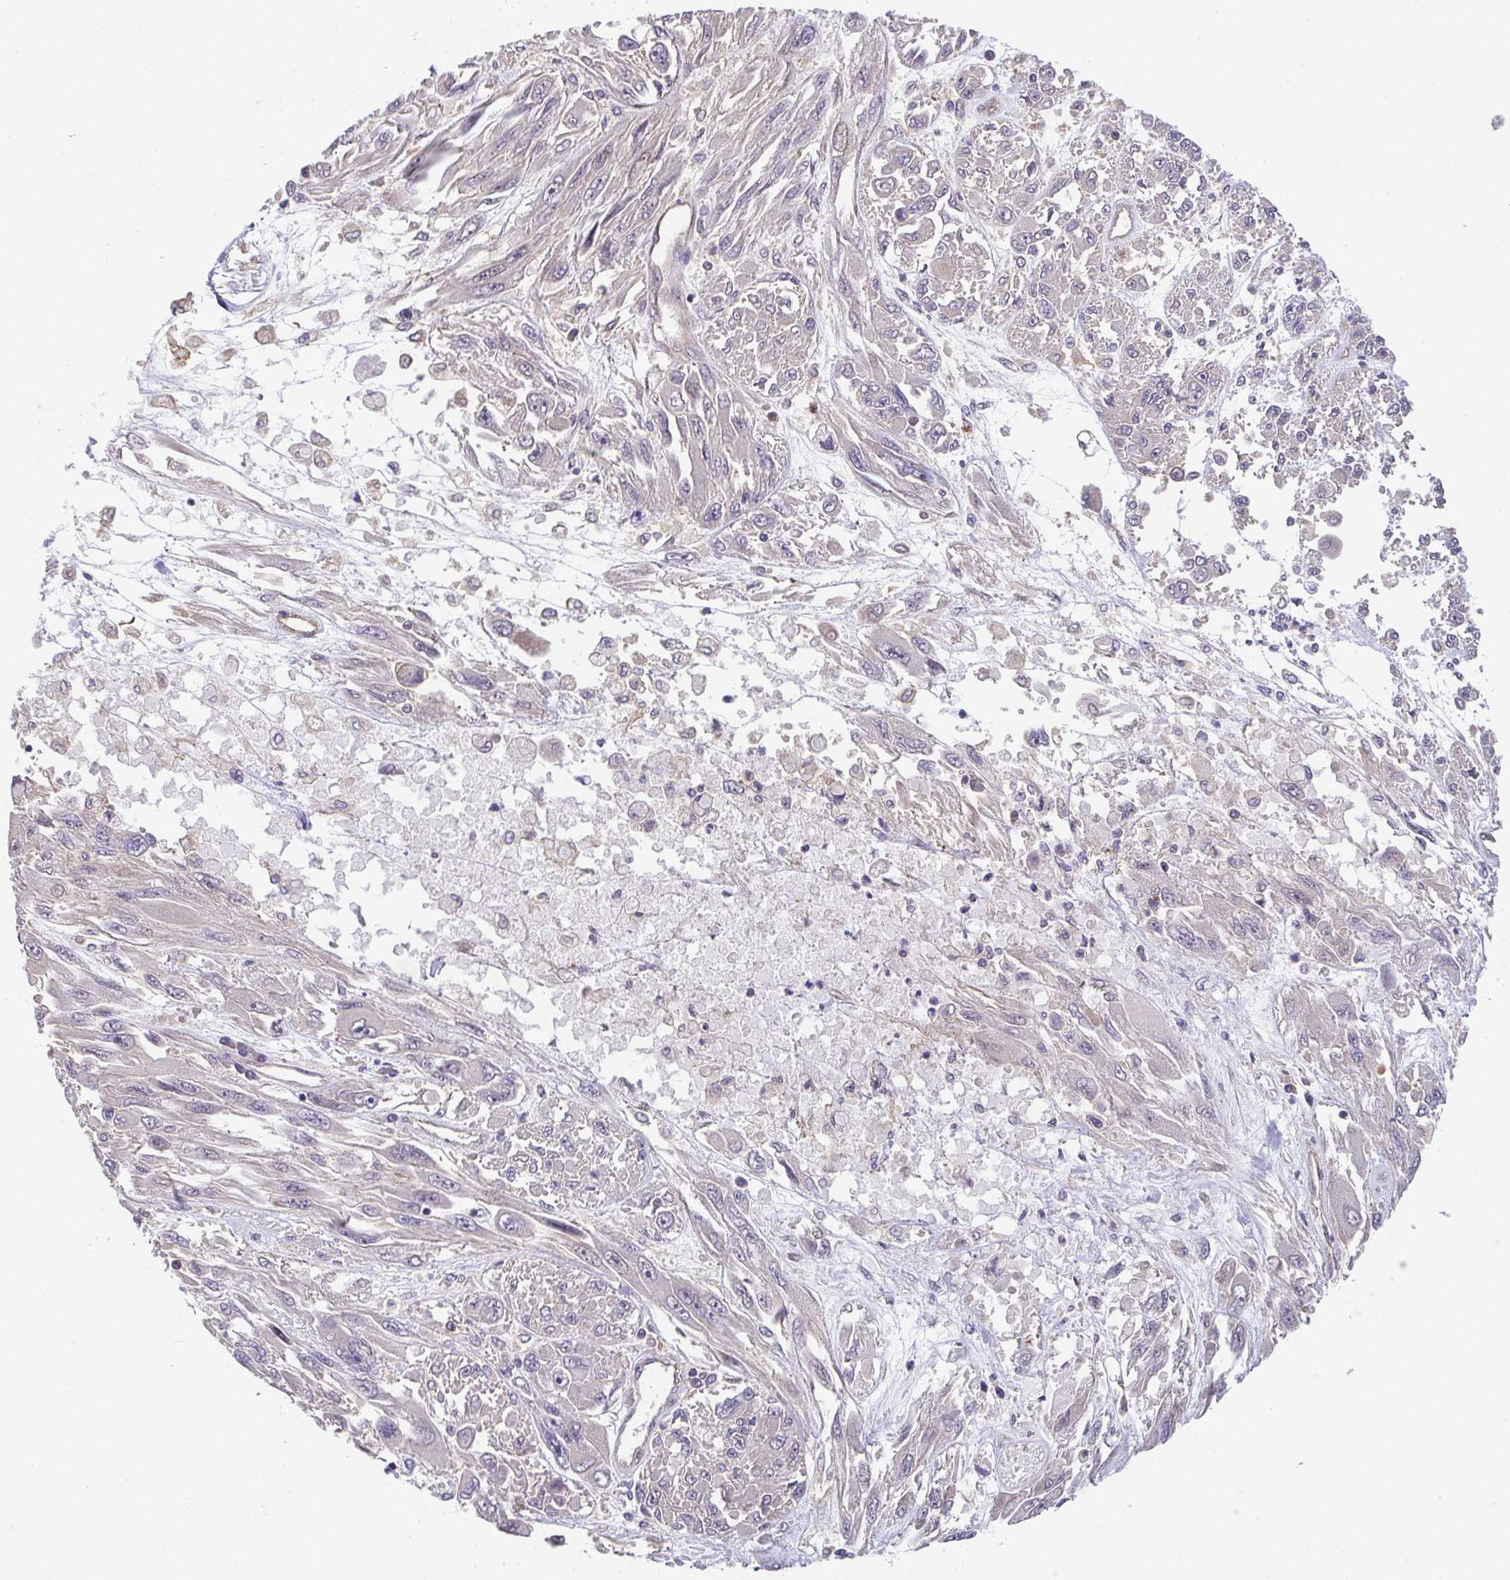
{"staining": {"intensity": "negative", "quantity": "none", "location": "none"}, "tissue": "melanoma", "cell_type": "Tumor cells", "image_type": "cancer", "snomed": [{"axis": "morphology", "description": "Malignant melanoma, NOS"}, {"axis": "topography", "description": "Skin"}], "caption": "DAB immunohistochemical staining of malignant melanoma shows no significant staining in tumor cells.", "gene": "ZNF696", "patient": {"sex": "female", "age": 91}}